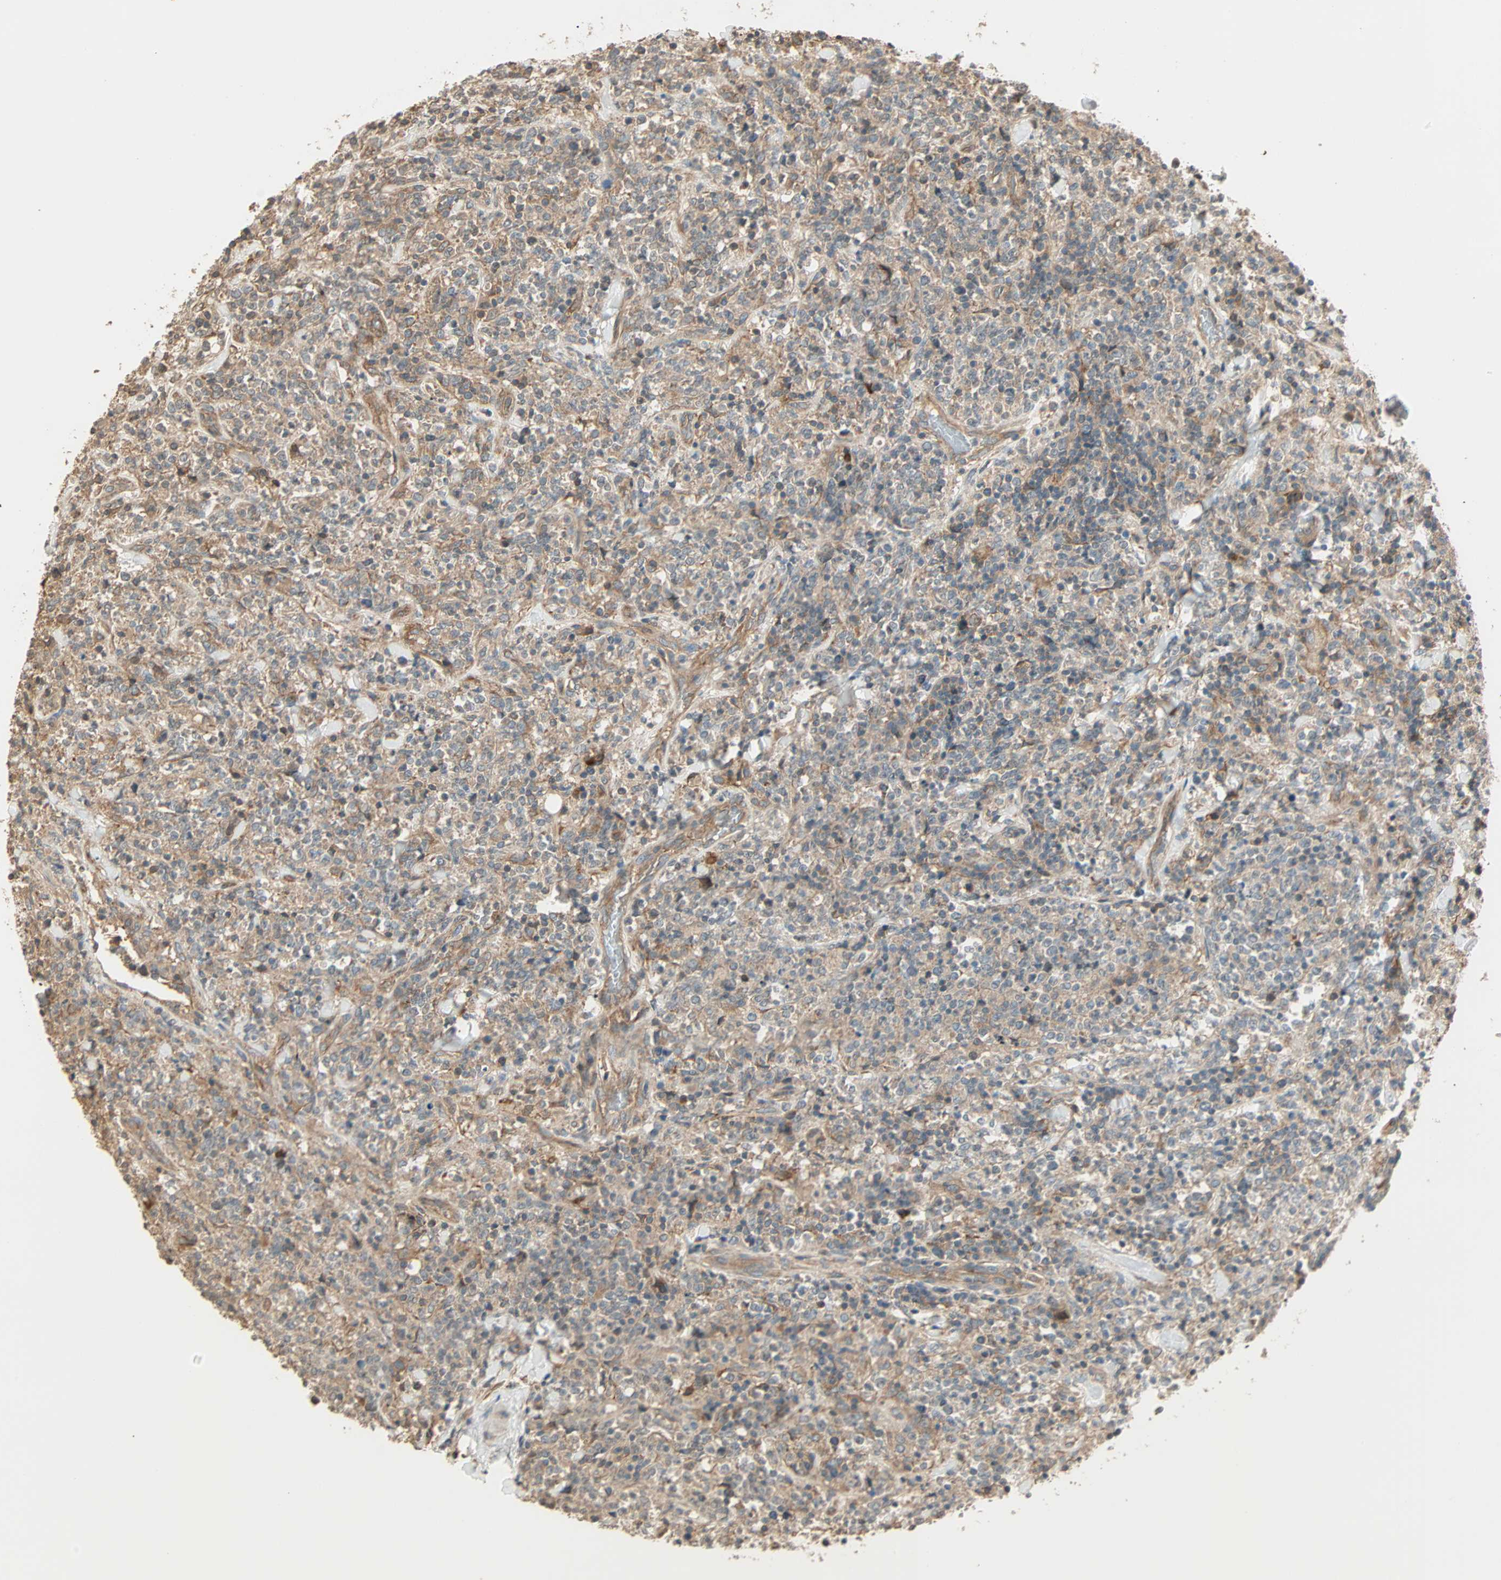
{"staining": {"intensity": "weak", "quantity": "25%-75%", "location": "cytoplasmic/membranous"}, "tissue": "lymphoma", "cell_type": "Tumor cells", "image_type": "cancer", "snomed": [{"axis": "morphology", "description": "Malignant lymphoma, non-Hodgkin's type, High grade"}, {"axis": "topography", "description": "Soft tissue"}], "caption": "Tumor cells demonstrate weak cytoplasmic/membranous staining in about 25%-75% of cells in malignant lymphoma, non-Hodgkin's type (high-grade). (Brightfield microscopy of DAB IHC at high magnification).", "gene": "GALK1", "patient": {"sex": "male", "age": 18}}